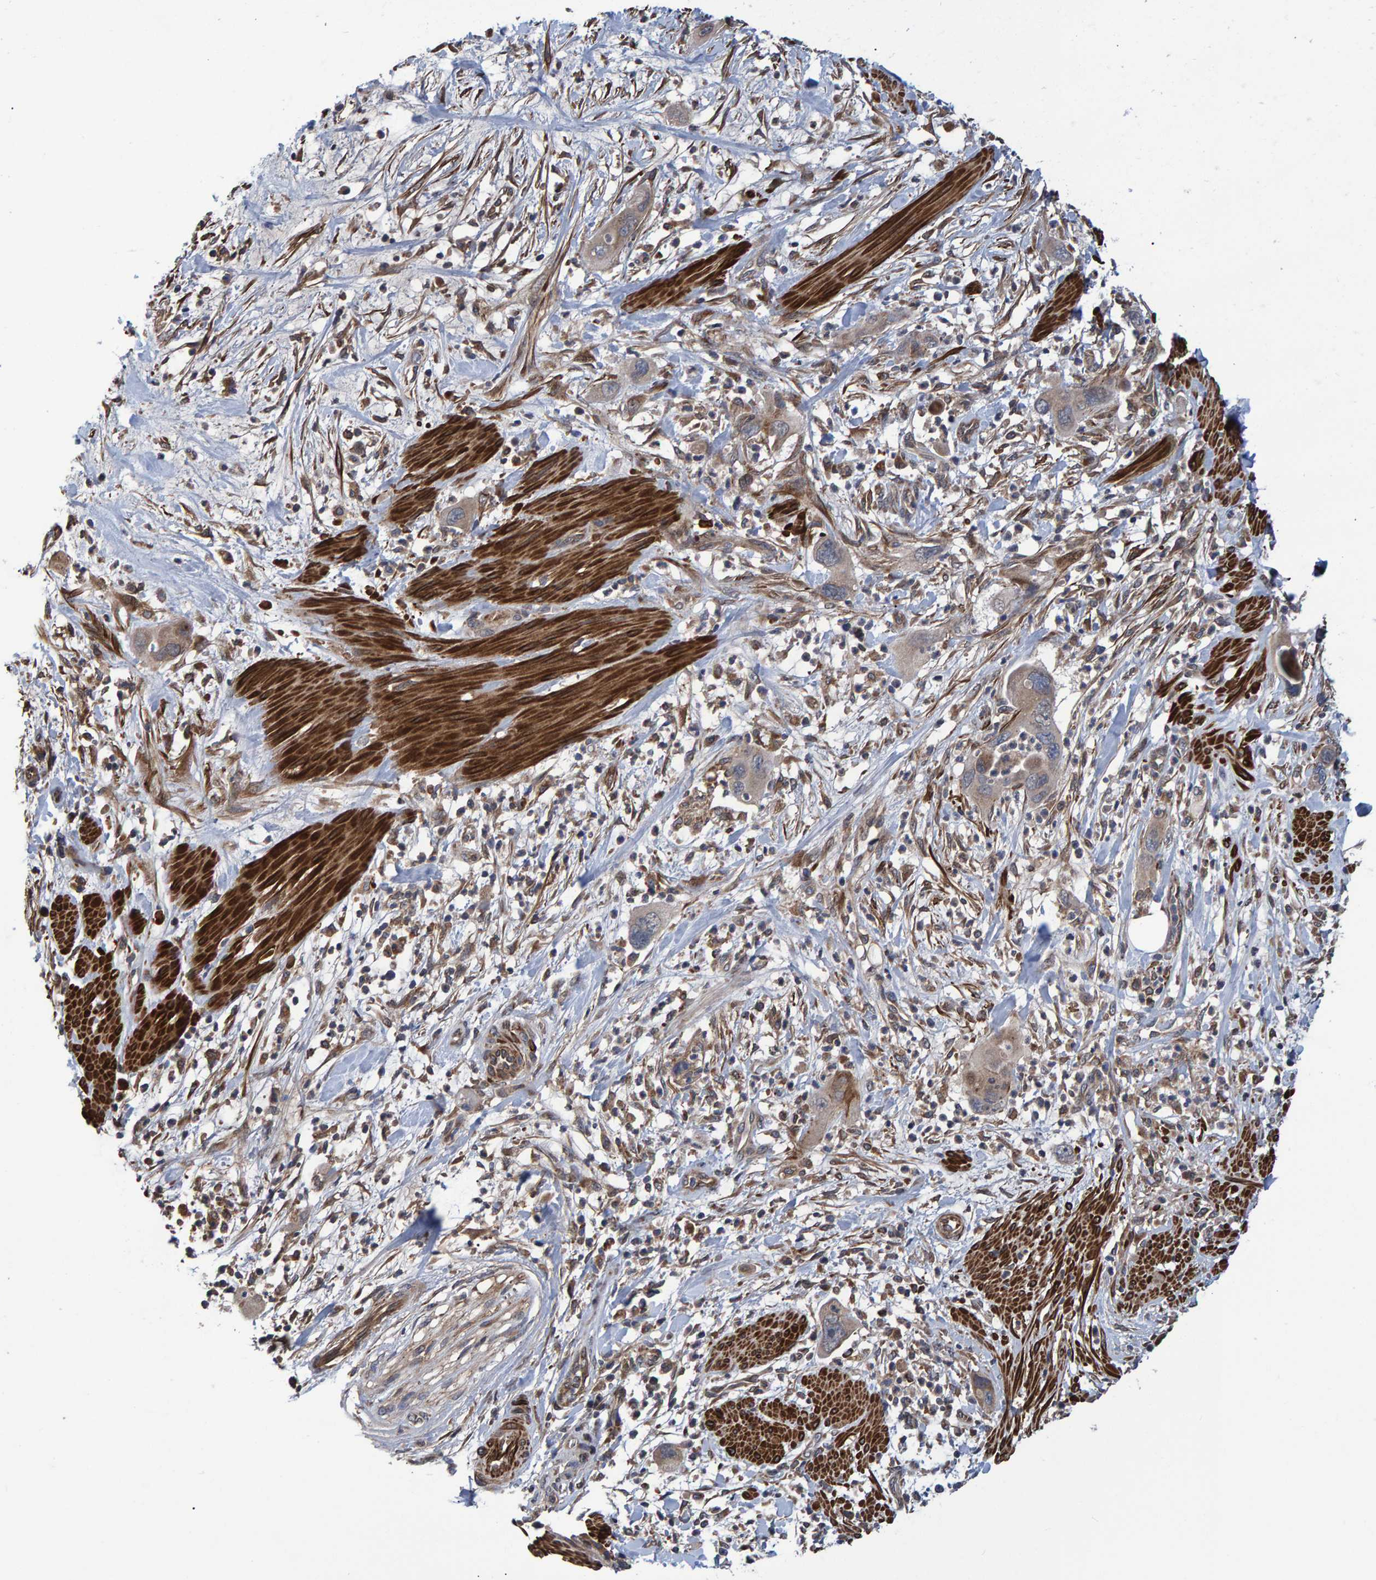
{"staining": {"intensity": "moderate", "quantity": "25%-75%", "location": "cytoplasmic/membranous"}, "tissue": "pancreatic cancer", "cell_type": "Tumor cells", "image_type": "cancer", "snomed": [{"axis": "morphology", "description": "Adenocarcinoma, NOS"}, {"axis": "topography", "description": "Pancreas"}], "caption": "Immunohistochemistry (DAB) staining of pancreatic cancer (adenocarcinoma) exhibits moderate cytoplasmic/membranous protein positivity in about 25%-75% of tumor cells.", "gene": "ATP6V1H", "patient": {"sex": "female", "age": 71}}